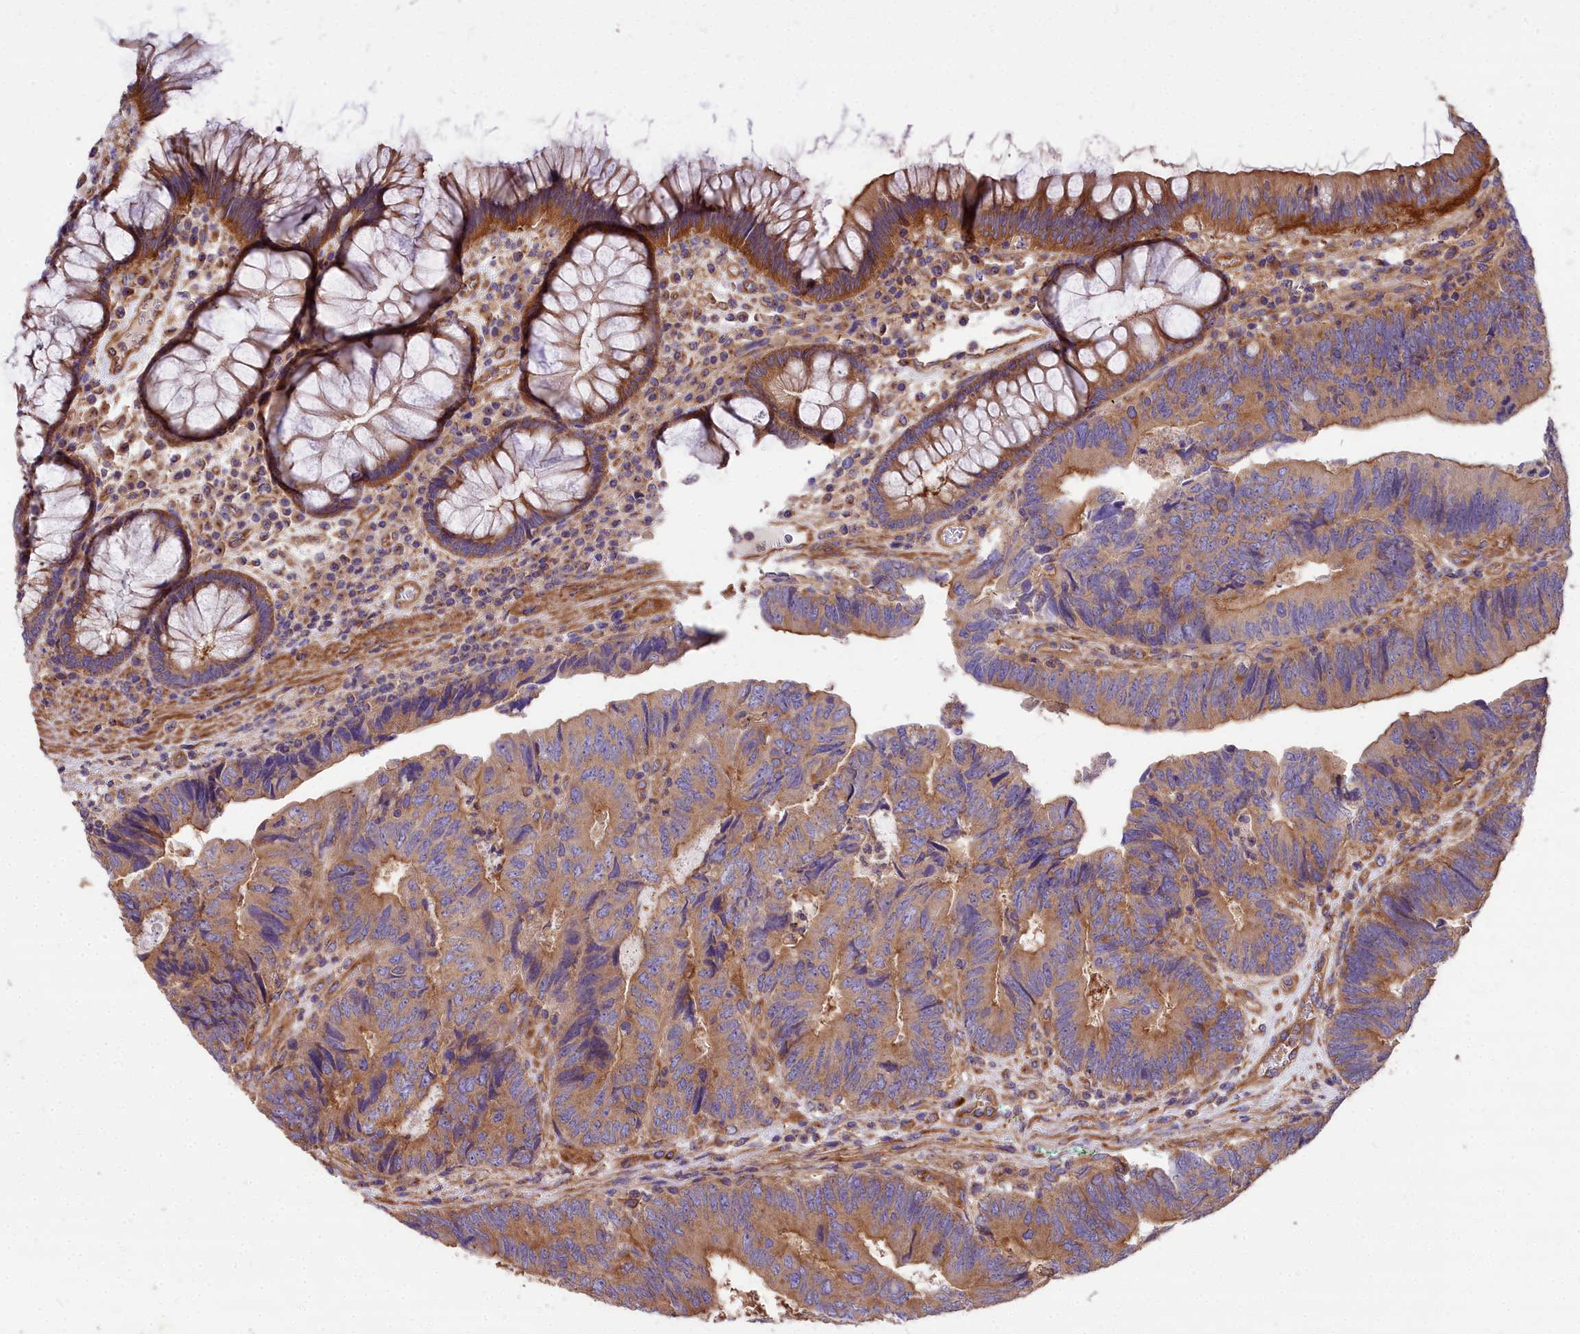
{"staining": {"intensity": "moderate", "quantity": ">75%", "location": "cytoplasmic/membranous"}, "tissue": "colorectal cancer", "cell_type": "Tumor cells", "image_type": "cancer", "snomed": [{"axis": "morphology", "description": "Adenocarcinoma, NOS"}, {"axis": "topography", "description": "Colon"}], "caption": "Colorectal adenocarcinoma stained for a protein (brown) reveals moderate cytoplasmic/membranous positive staining in approximately >75% of tumor cells.", "gene": "DCTN3", "patient": {"sex": "female", "age": 67}}